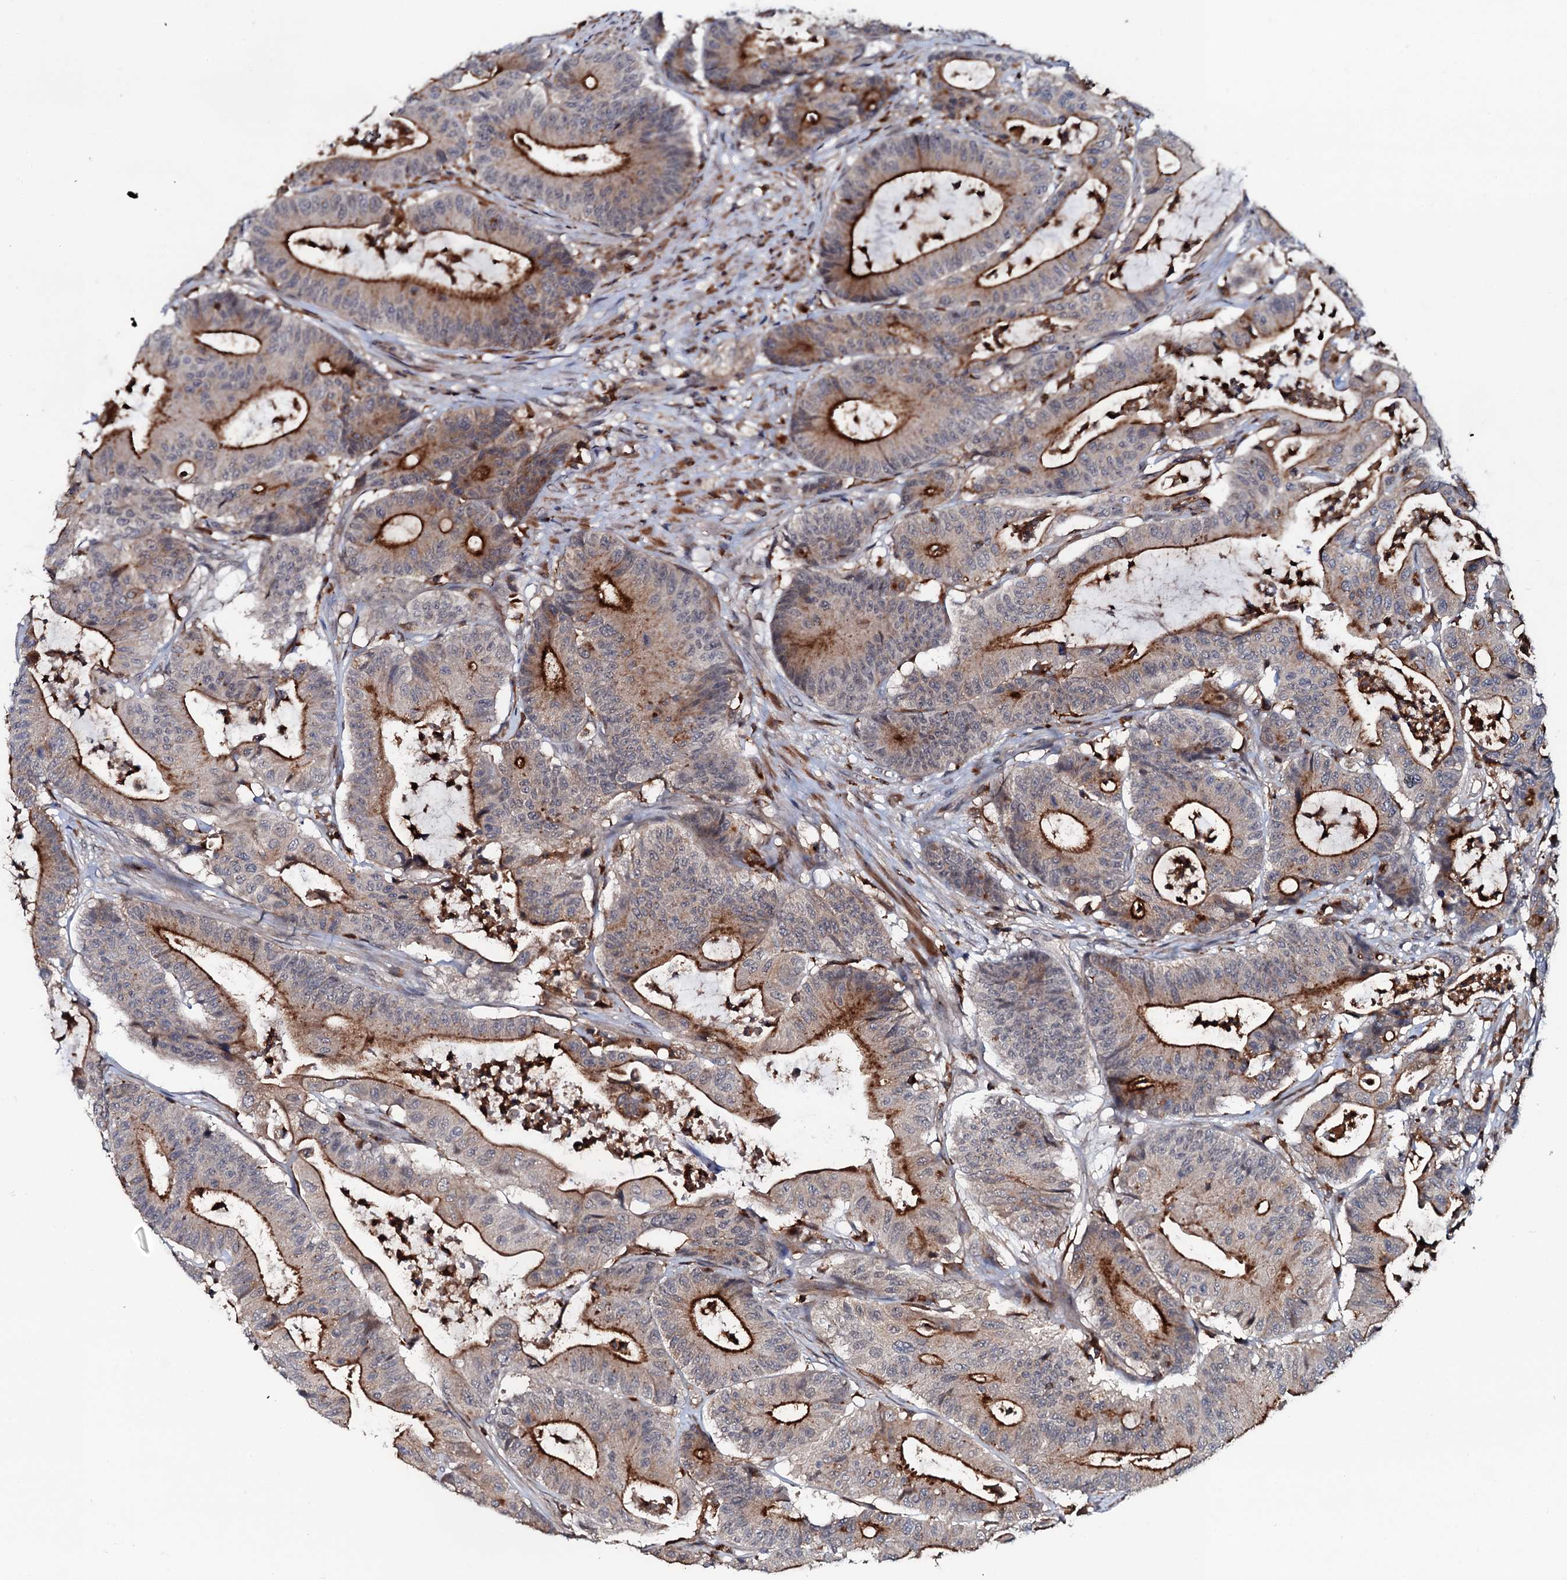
{"staining": {"intensity": "strong", "quantity": "25%-75%", "location": "cytoplasmic/membranous"}, "tissue": "colorectal cancer", "cell_type": "Tumor cells", "image_type": "cancer", "snomed": [{"axis": "morphology", "description": "Adenocarcinoma, NOS"}, {"axis": "topography", "description": "Colon"}], "caption": "Tumor cells exhibit strong cytoplasmic/membranous positivity in about 25%-75% of cells in colorectal cancer (adenocarcinoma).", "gene": "VAMP8", "patient": {"sex": "female", "age": 84}}